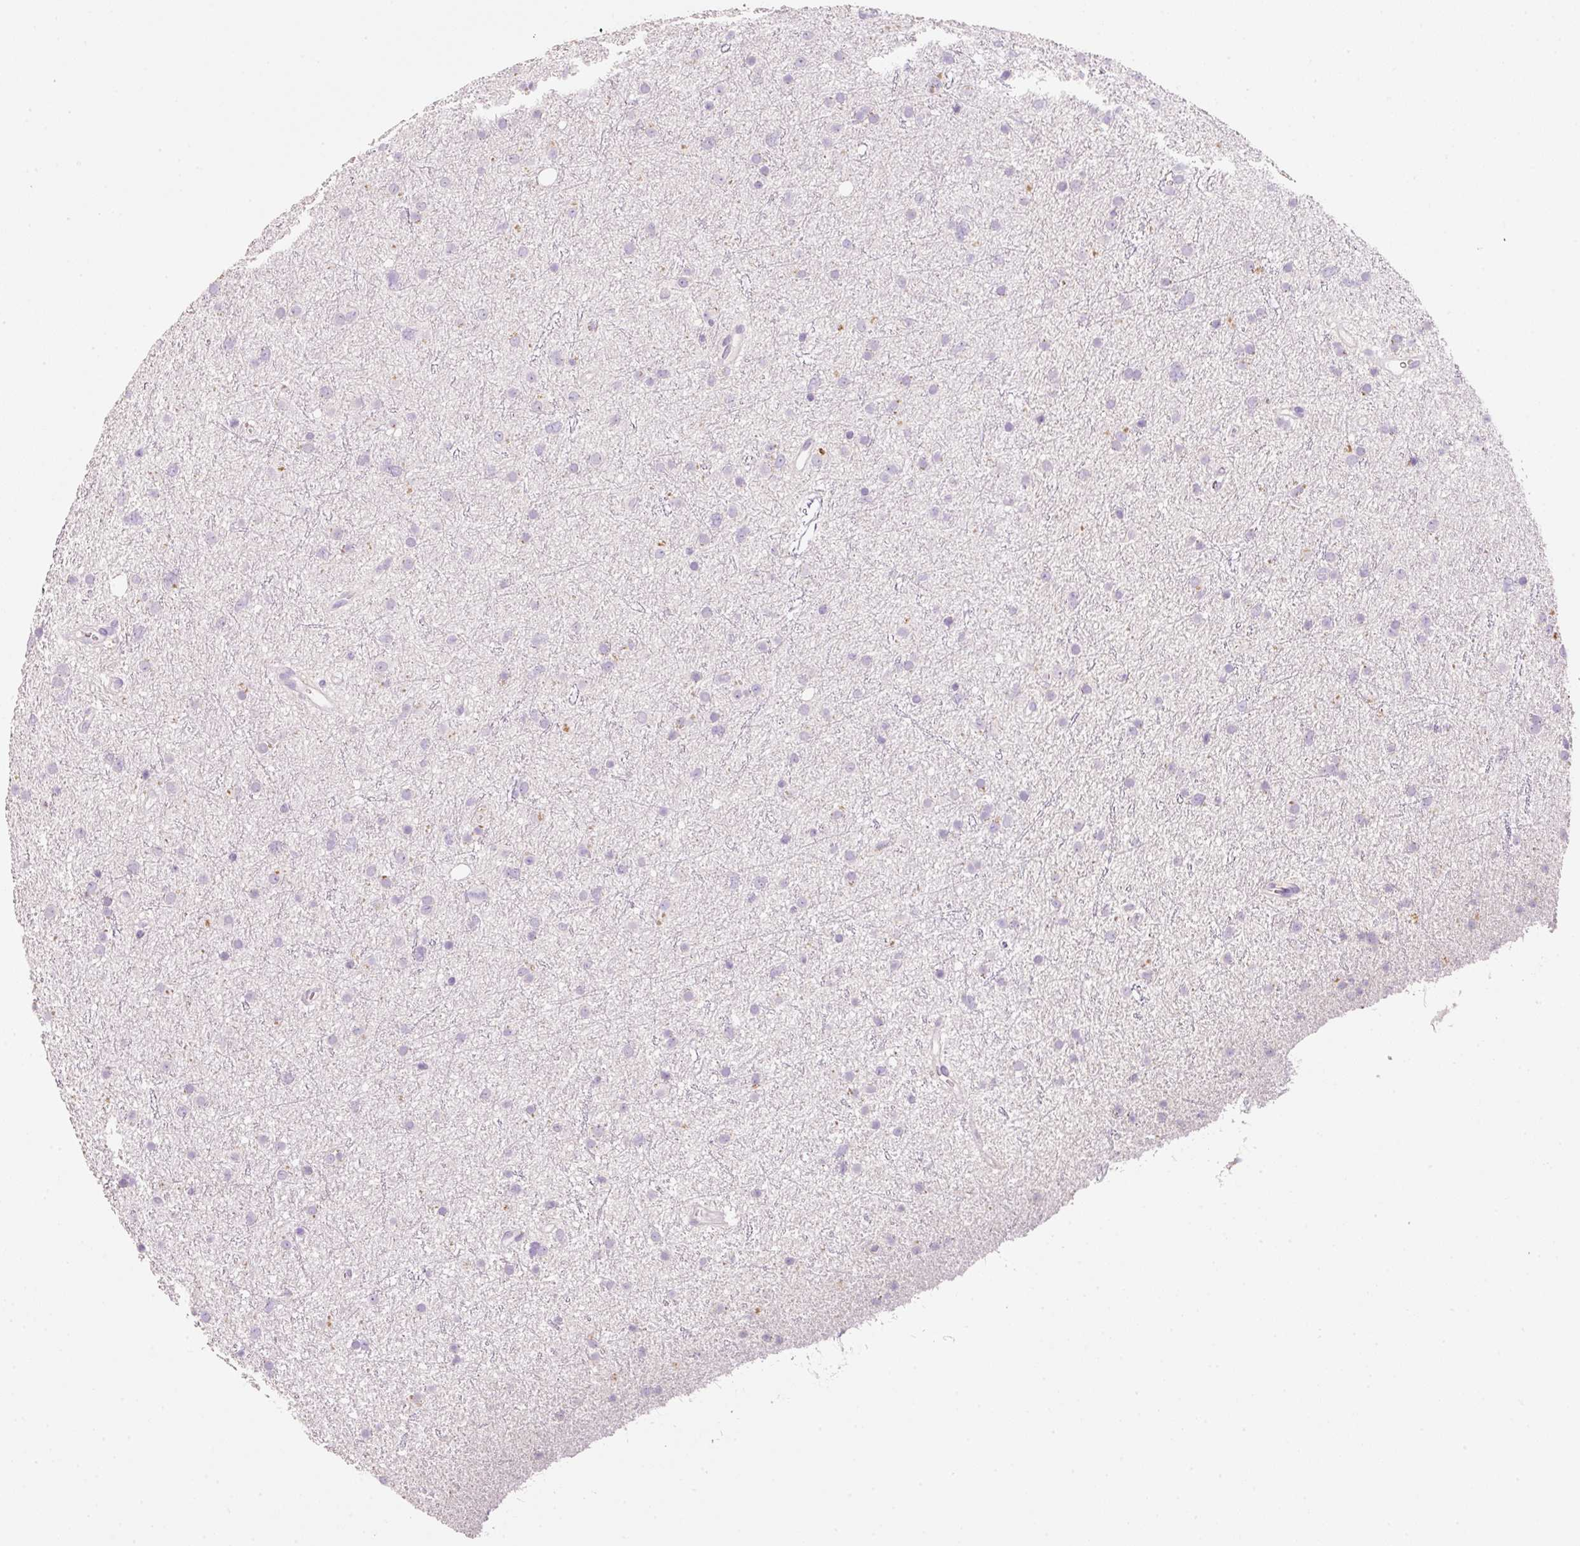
{"staining": {"intensity": "negative", "quantity": "none", "location": "none"}, "tissue": "glioma", "cell_type": "Tumor cells", "image_type": "cancer", "snomed": [{"axis": "morphology", "description": "Glioma, malignant, Low grade"}, {"axis": "topography", "description": "Cerebral cortex"}], "caption": "Glioma stained for a protein using IHC reveals no staining tumor cells.", "gene": "TENT5C", "patient": {"sex": "female", "age": 39}}